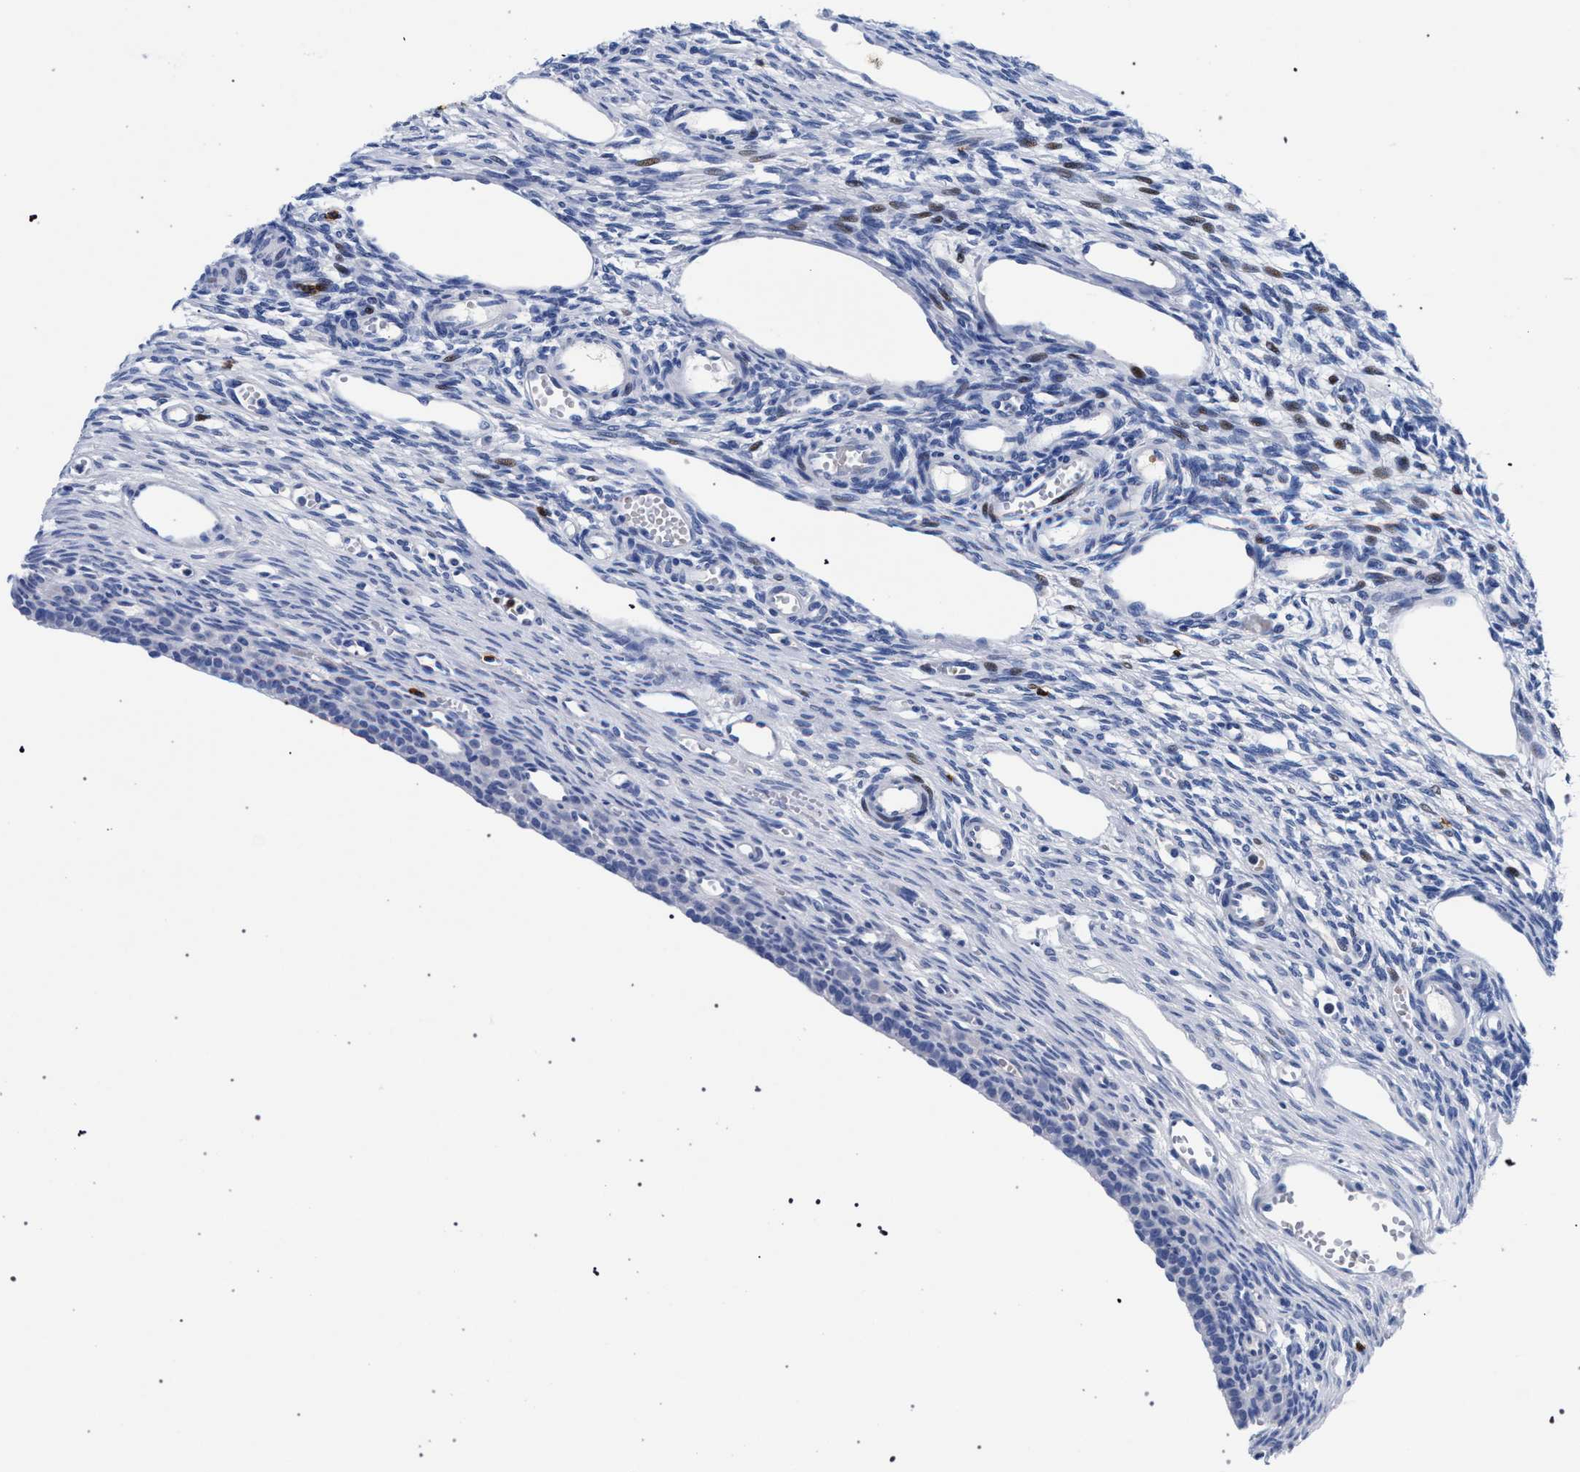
{"staining": {"intensity": "negative", "quantity": "none", "location": "none"}, "tissue": "ovary", "cell_type": "Ovarian stroma cells", "image_type": "normal", "snomed": [{"axis": "morphology", "description": "Normal tissue, NOS"}, {"axis": "topography", "description": "Ovary"}], "caption": "A micrograph of ovary stained for a protein displays no brown staining in ovarian stroma cells. The staining is performed using DAB (3,3'-diaminobenzidine) brown chromogen with nuclei counter-stained in using hematoxylin.", "gene": "KLRK1", "patient": {"sex": "female", "age": 33}}